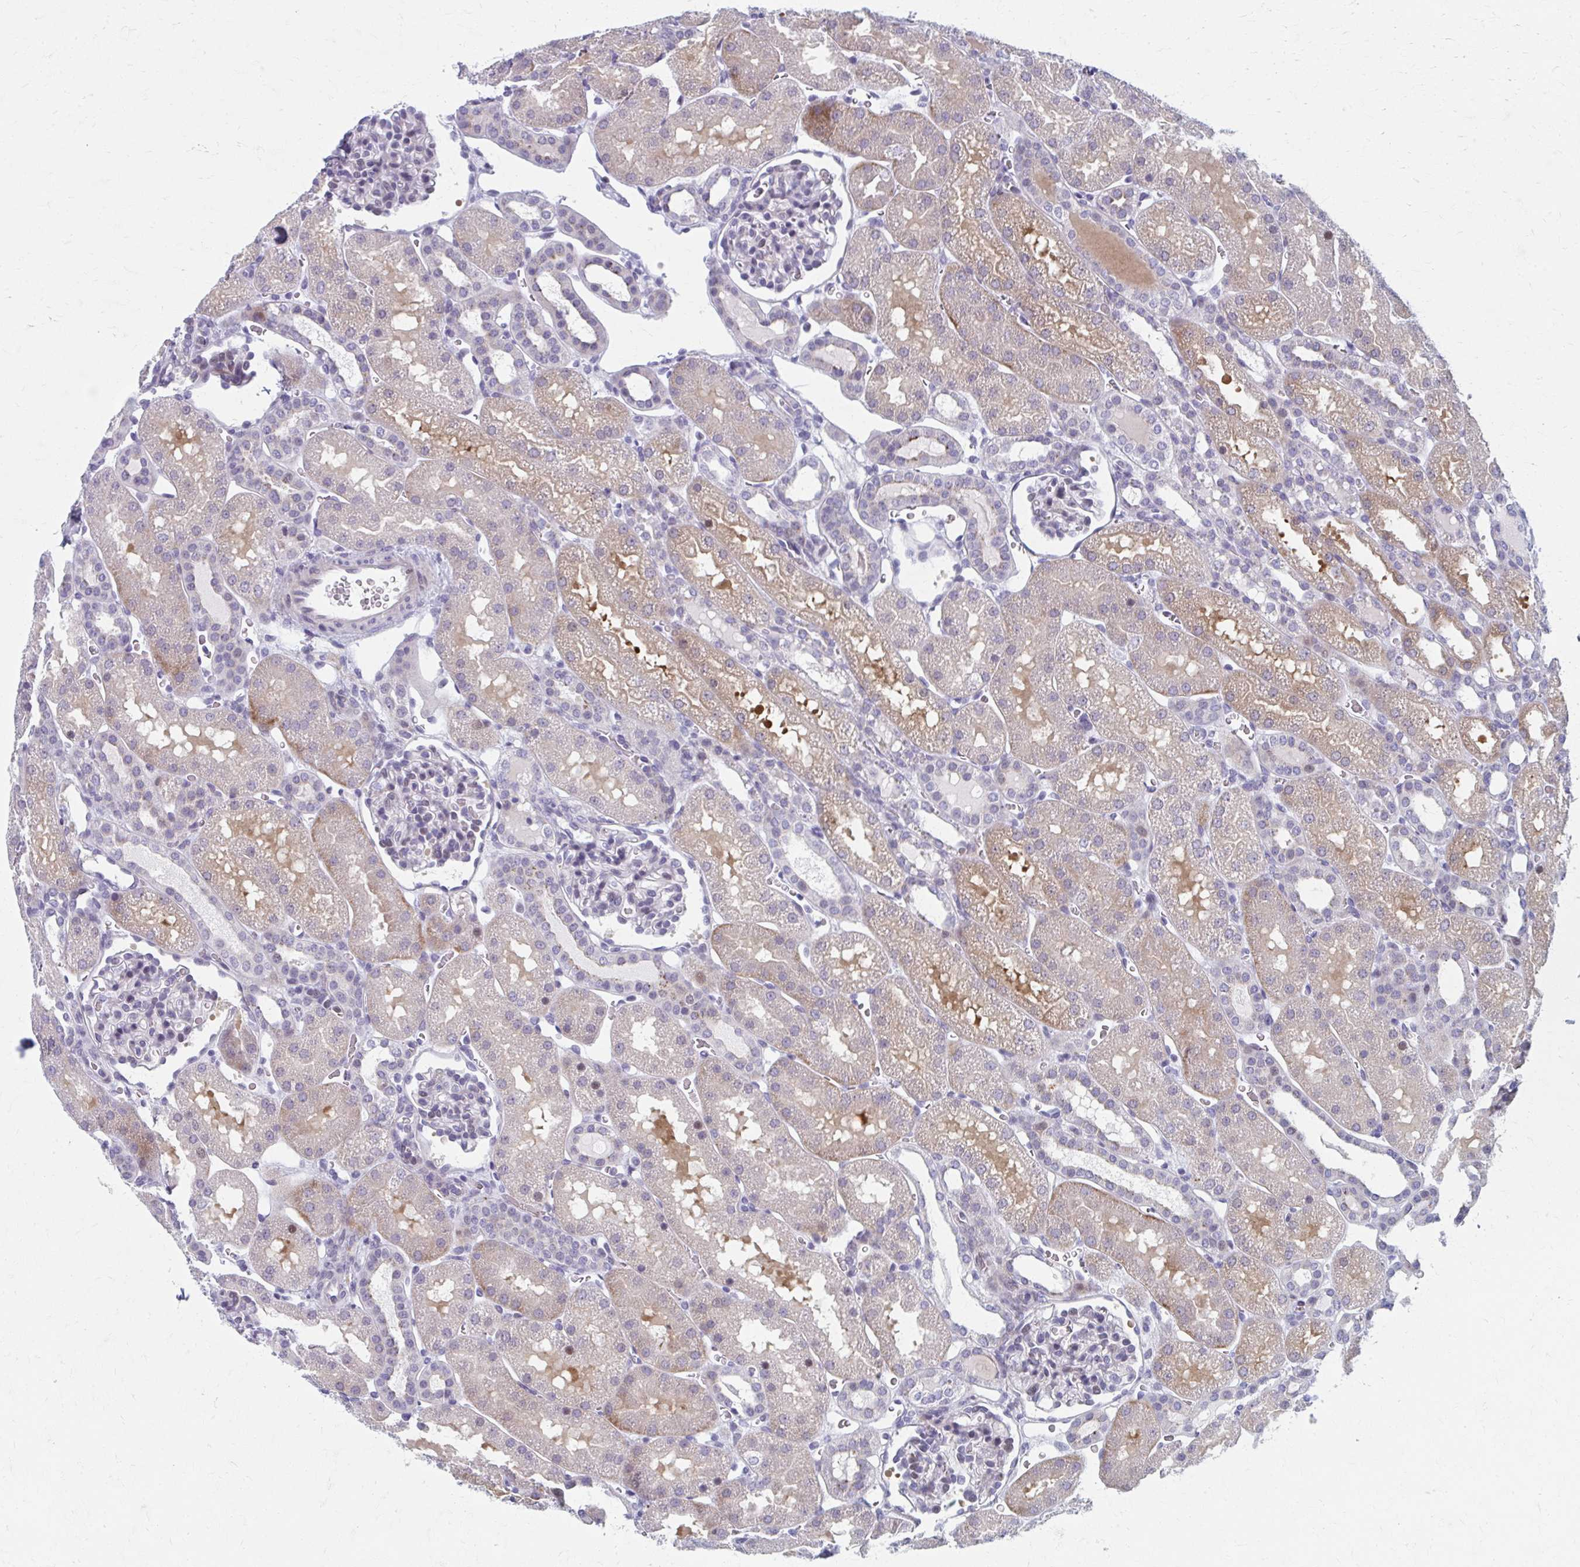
{"staining": {"intensity": "negative", "quantity": "none", "location": "none"}, "tissue": "kidney", "cell_type": "Cells in glomeruli", "image_type": "normal", "snomed": [{"axis": "morphology", "description": "Normal tissue, NOS"}, {"axis": "topography", "description": "Kidney"}], "caption": "Immunohistochemical staining of benign human kidney demonstrates no significant staining in cells in glomeruli.", "gene": "ABHD16B", "patient": {"sex": "male", "age": 2}}